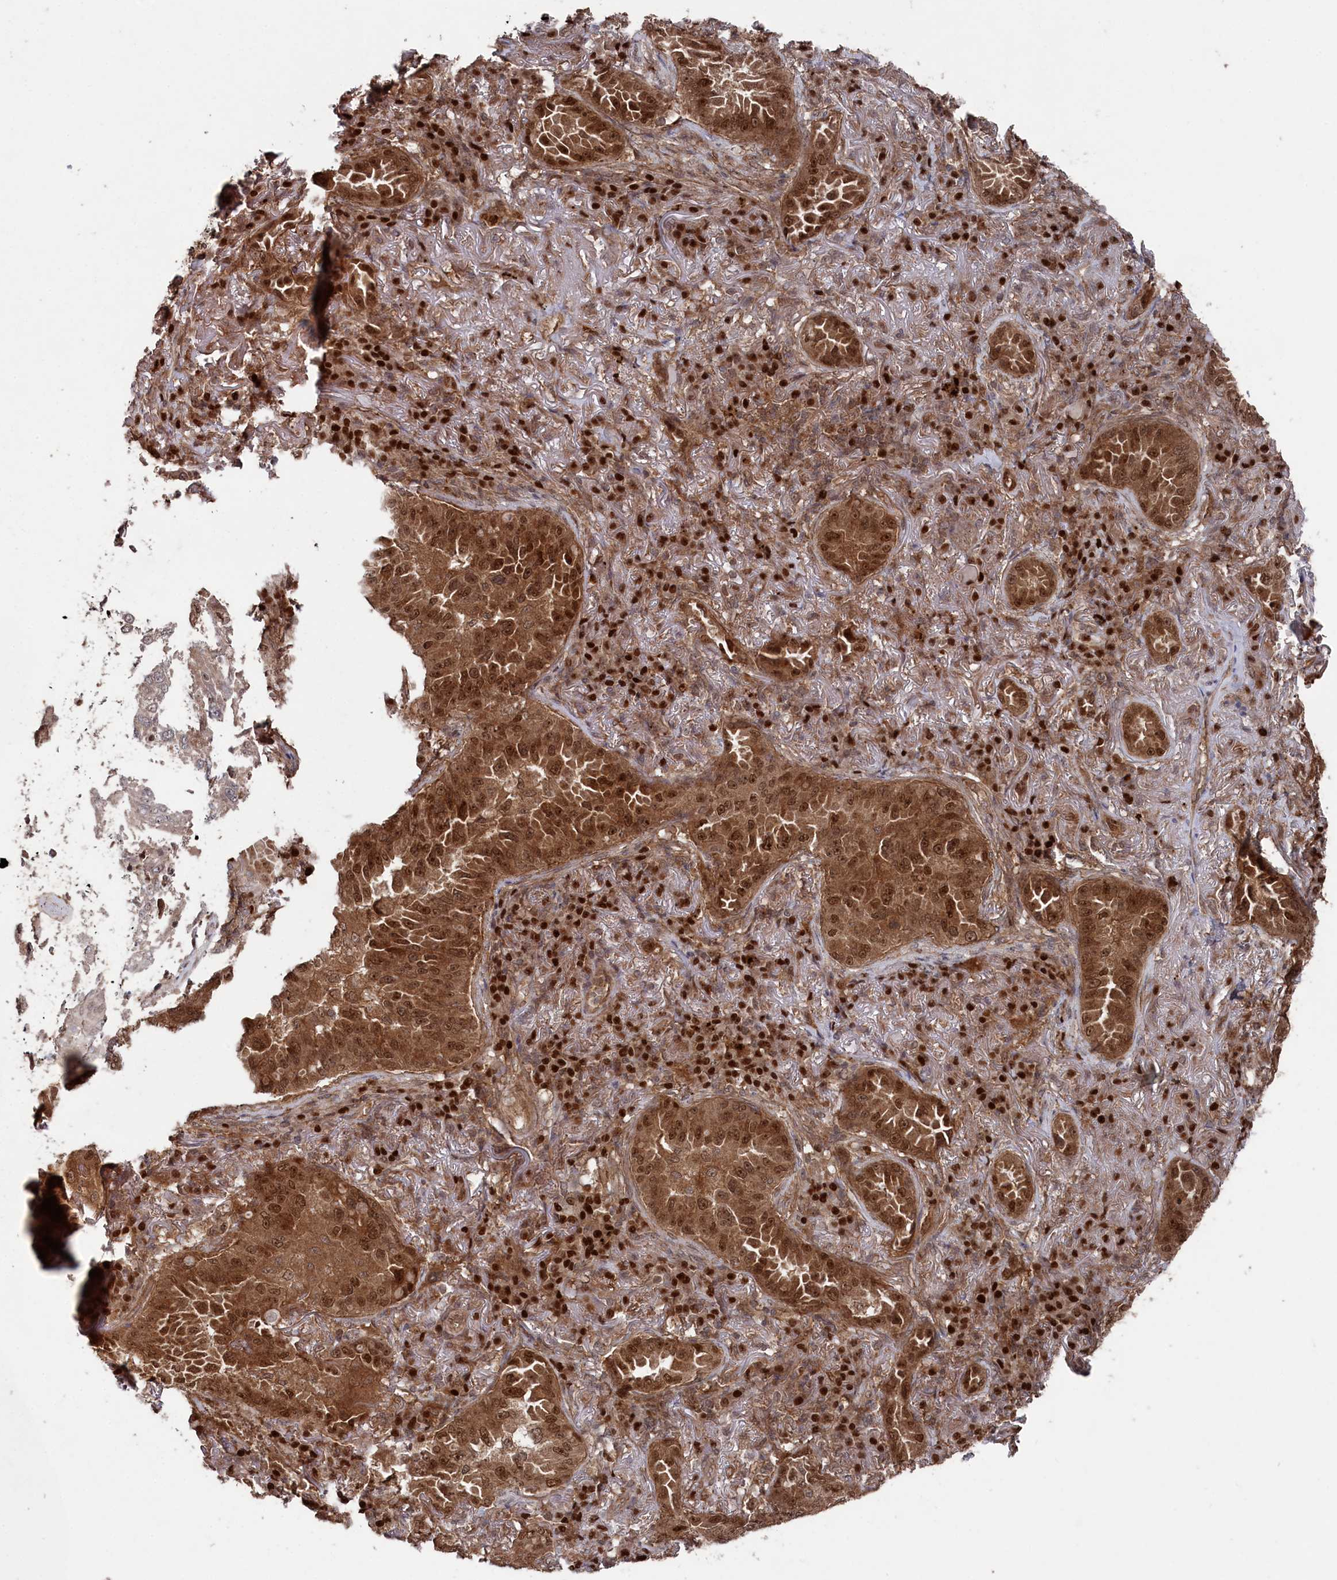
{"staining": {"intensity": "strong", "quantity": ">75%", "location": "cytoplasmic/membranous,nuclear"}, "tissue": "lung cancer", "cell_type": "Tumor cells", "image_type": "cancer", "snomed": [{"axis": "morphology", "description": "Adenocarcinoma, NOS"}, {"axis": "topography", "description": "Lung"}], "caption": "The micrograph displays staining of lung adenocarcinoma, revealing strong cytoplasmic/membranous and nuclear protein staining (brown color) within tumor cells. The staining was performed using DAB, with brown indicating positive protein expression. Nuclei are stained blue with hematoxylin.", "gene": "BORCS7", "patient": {"sex": "female", "age": 69}}